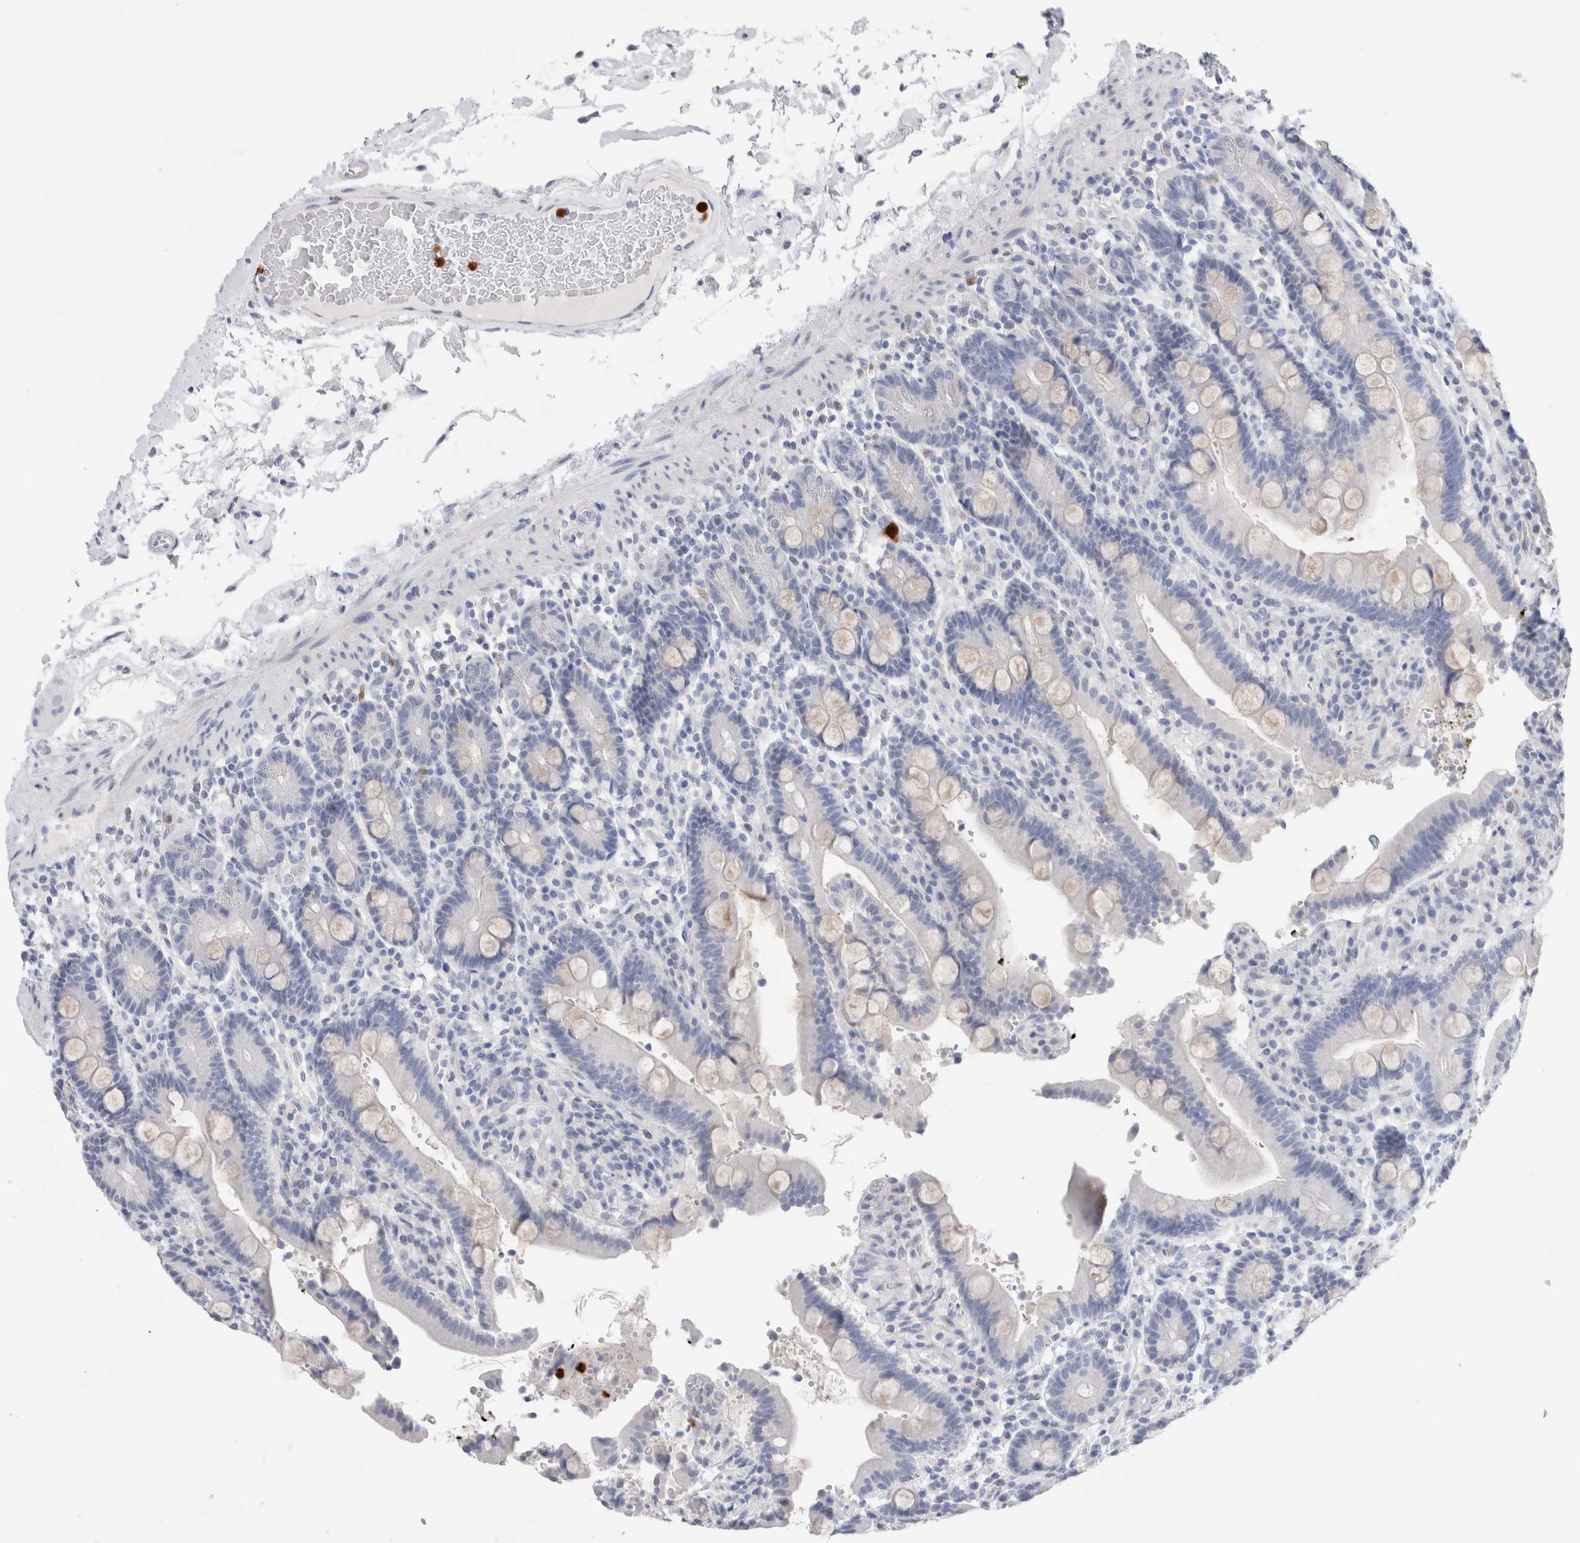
{"staining": {"intensity": "negative", "quantity": "none", "location": "none"}, "tissue": "duodenum", "cell_type": "Glandular cells", "image_type": "normal", "snomed": [{"axis": "morphology", "description": "Normal tissue, NOS"}, {"axis": "topography", "description": "Small intestine, NOS"}], "caption": "Immunohistochemistry histopathology image of normal duodenum: duodenum stained with DAB (3,3'-diaminobenzidine) displays no significant protein positivity in glandular cells. The staining was performed using DAB (3,3'-diaminobenzidine) to visualize the protein expression in brown, while the nuclei were stained in blue with hematoxylin (Magnification: 20x).", "gene": "SLC10A5", "patient": {"sex": "female", "age": 71}}